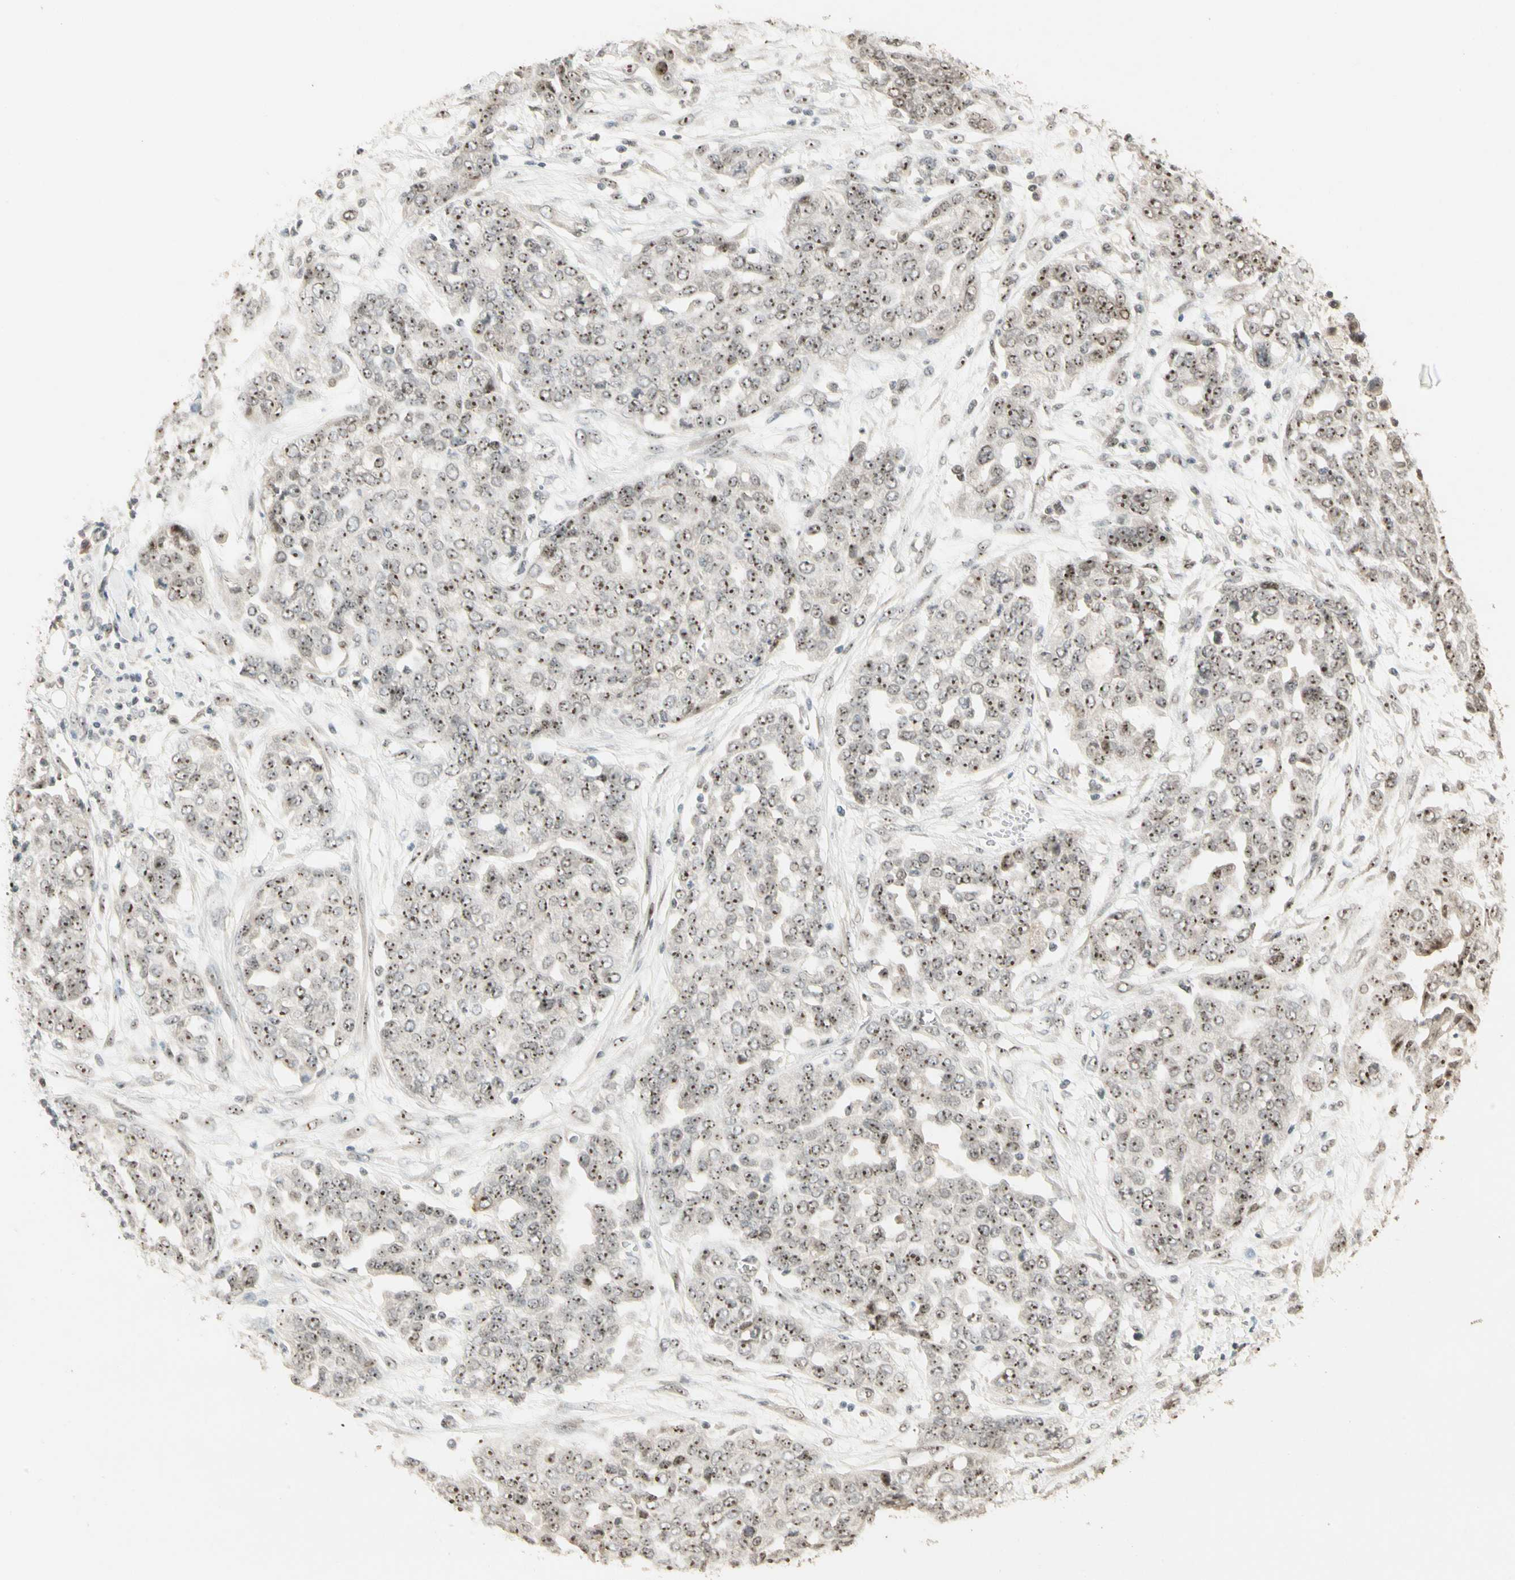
{"staining": {"intensity": "moderate", "quantity": ">75%", "location": "nuclear"}, "tissue": "ovarian cancer", "cell_type": "Tumor cells", "image_type": "cancer", "snomed": [{"axis": "morphology", "description": "Cystadenocarcinoma, serous, NOS"}, {"axis": "topography", "description": "Soft tissue"}, {"axis": "topography", "description": "Ovary"}], "caption": "A brown stain labels moderate nuclear positivity of a protein in ovarian serous cystadenocarcinoma tumor cells.", "gene": "ETV4", "patient": {"sex": "female", "age": 57}}